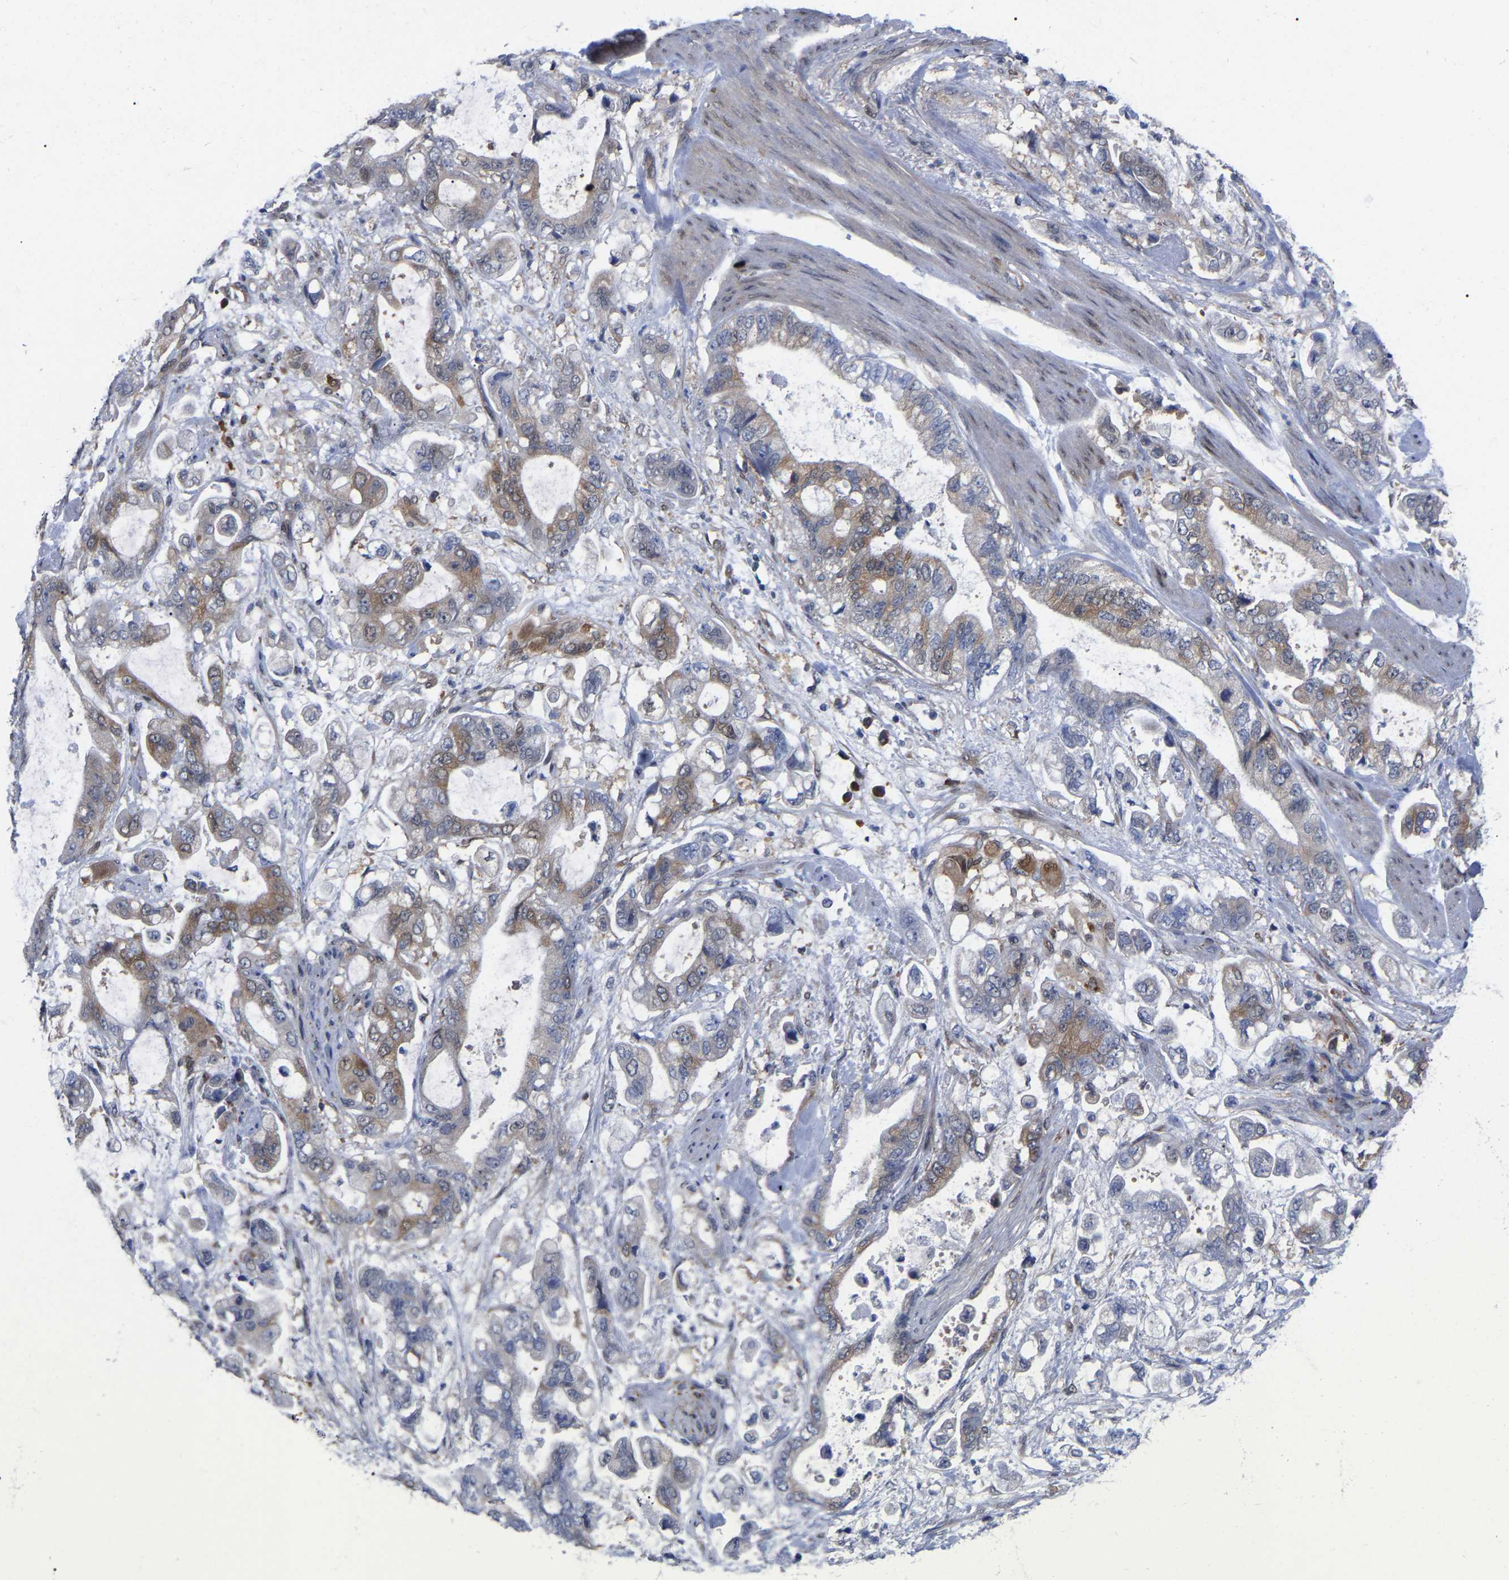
{"staining": {"intensity": "moderate", "quantity": "<25%", "location": "cytoplasmic/membranous"}, "tissue": "stomach cancer", "cell_type": "Tumor cells", "image_type": "cancer", "snomed": [{"axis": "morphology", "description": "Normal tissue, NOS"}, {"axis": "morphology", "description": "Adenocarcinoma, NOS"}, {"axis": "topography", "description": "Stomach"}], "caption": "Immunohistochemistry photomicrograph of neoplastic tissue: stomach cancer stained using IHC displays low levels of moderate protein expression localized specifically in the cytoplasmic/membranous of tumor cells, appearing as a cytoplasmic/membranous brown color.", "gene": "UBE4B", "patient": {"sex": "male", "age": 62}}